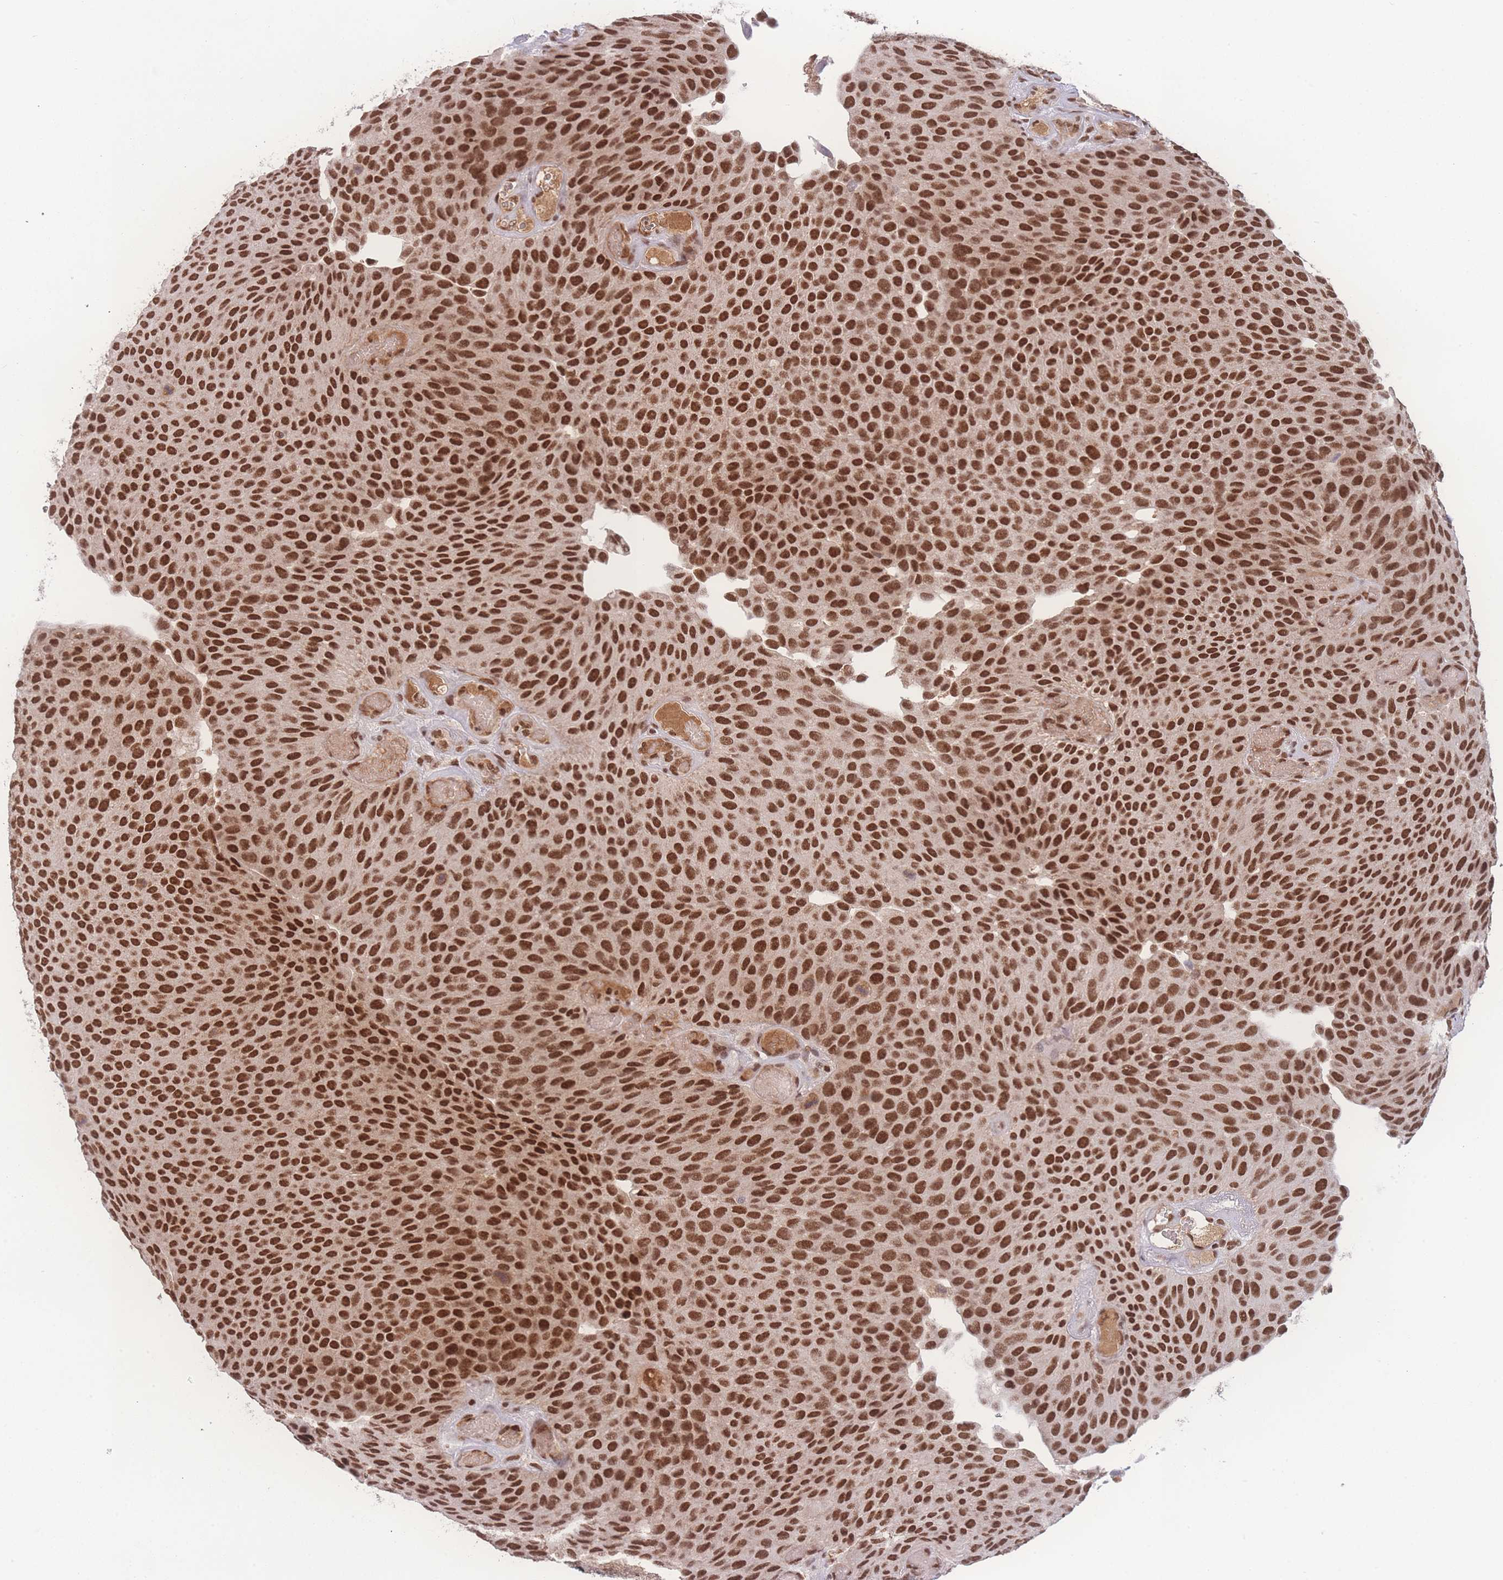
{"staining": {"intensity": "strong", "quantity": ">75%", "location": "nuclear"}, "tissue": "urothelial cancer", "cell_type": "Tumor cells", "image_type": "cancer", "snomed": [{"axis": "morphology", "description": "Urothelial carcinoma, Low grade"}, {"axis": "topography", "description": "Urinary bladder"}], "caption": "A photomicrograph of human urothelial cancer stained for a protein shows strong nuclear brown staining in tumor cells.", "gene": "RAVER1", "patient": {"sex": "male", "age": 89}}